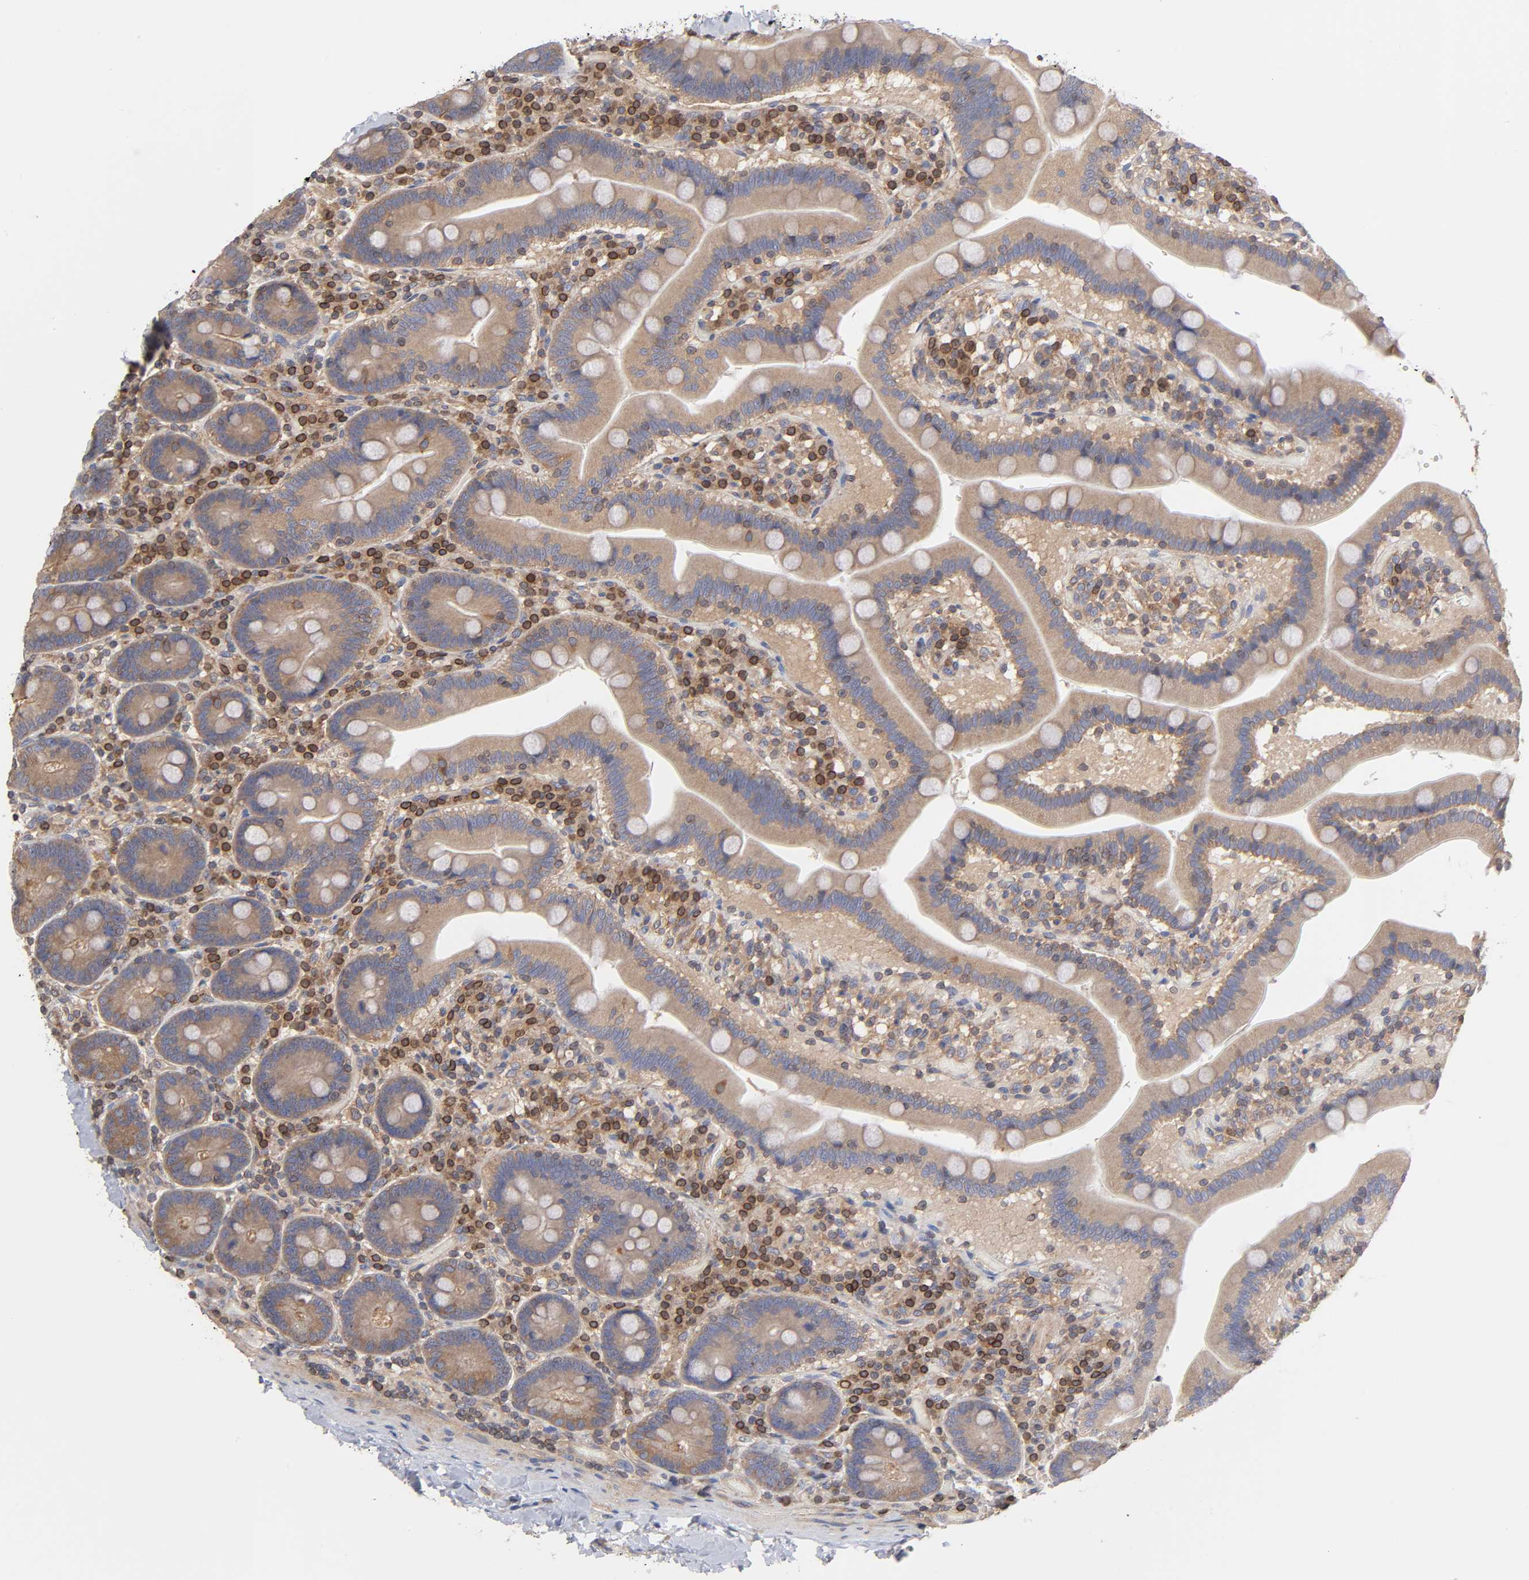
{"staining": {"intensity": "weak", "quantity": ">75%", "location": "cytoplasmic/membranous"}, "tissue": "duodenum", "cell_type": "Glandular cells", "image_type": "normal", "snomed": [{"axis": "morphology", "description": "Normal tissue, NOS"}, {"axis": "topography", "description": "Duodenum"}], "caption": "Immunohistochemistry (IHC) of normal human duodenum reveals low levels of weak cytoplasmic/membranous expression in approximately >75% of glandular cells.", "gene": "STRN3", "patient": {"sex": "male", "age": 66}}